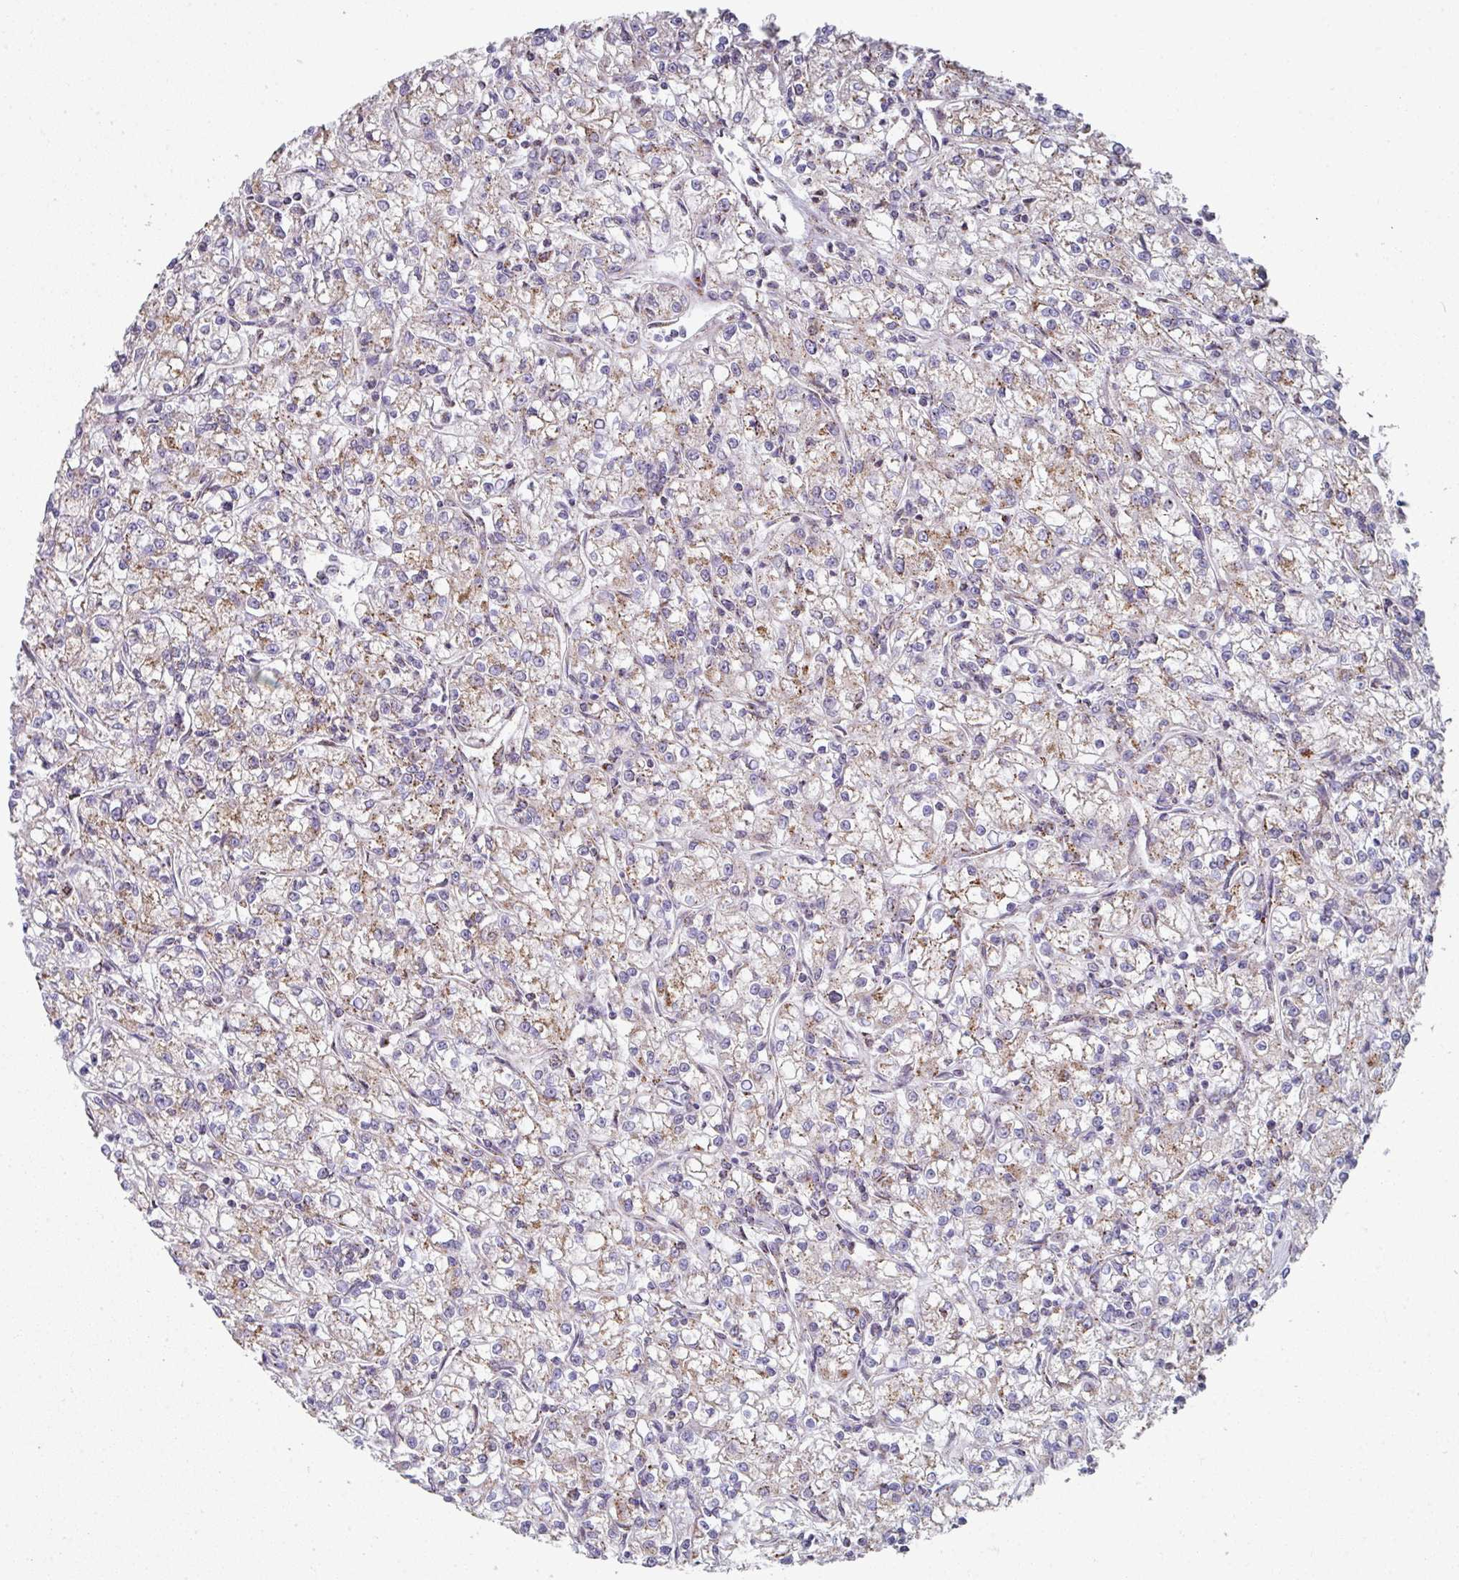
{"staining": {"intensity": "weak", "quantity": "25%-75%", "location": "cytoplasmic/membranous"}, "tissue": "renal cancer", "cell_type": "Tumor cells", "image_type": "cancer", "snomed": [{"axis": "morphology", "description": "Adenocarcinoma, NOS"}, {"axis": "topography", "description": "Kidney"}], "caption": "A low amount of weak cytoplasmic/membranous positivity is present in about 25%-75% of tumor cells in renal cancer tissue. The protein is stained brown, and the nuclei are stained in blue (DAB IHC with brightfield microscopy, high magnification).", "gene": "CCDC85B", "patient": {"sex": "female", "age": 59}}